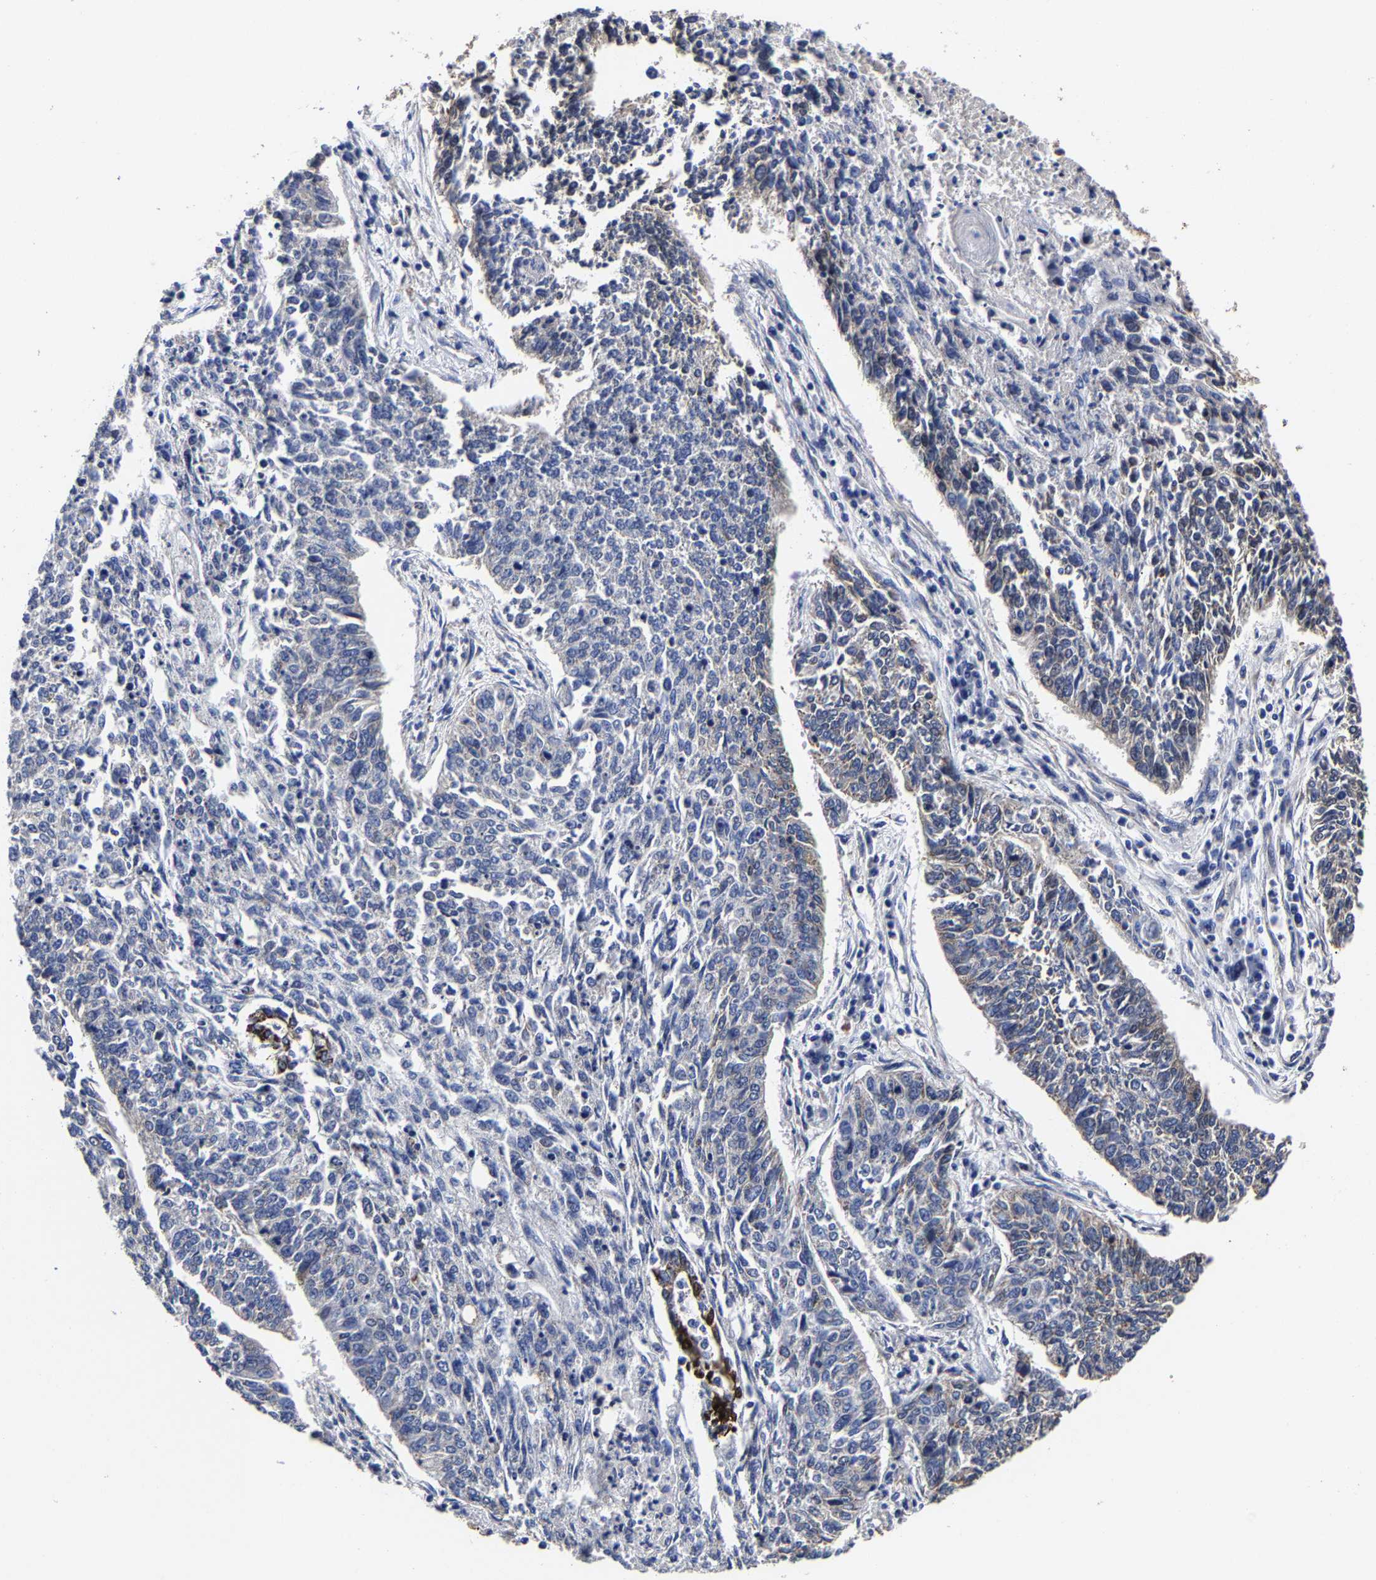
{"staining": {"intensity": "strong", "quantity": "<25%", "location": "cytoplasmic/membranous"}, "tissue": "lung cancer", "cell_type": "Tumor cells", "image_type": "cancer", "snomed": [{"axis": "morphology", "description": "Normal tissue, NOS"}, {"axis": "morphology", "description": "Squamous cell carcinoma, NOS"}, {"axis": "topography", "description": "Cartilage tissue"}, {"axis": "topography", "description": "Bronchus"}, {"axis": "topography", "description": "Lung"}], "caption": "This micrograph shows lung cancer stained with immunohistochemistry (IHC) to label a protein in brown. The cytoplasmic/membranous of tumor cells show strong positivity for the protein. Nuclei are counter-stained blue.", "gene": "AASS", "patient": {"sex": "female", "age": 49}}